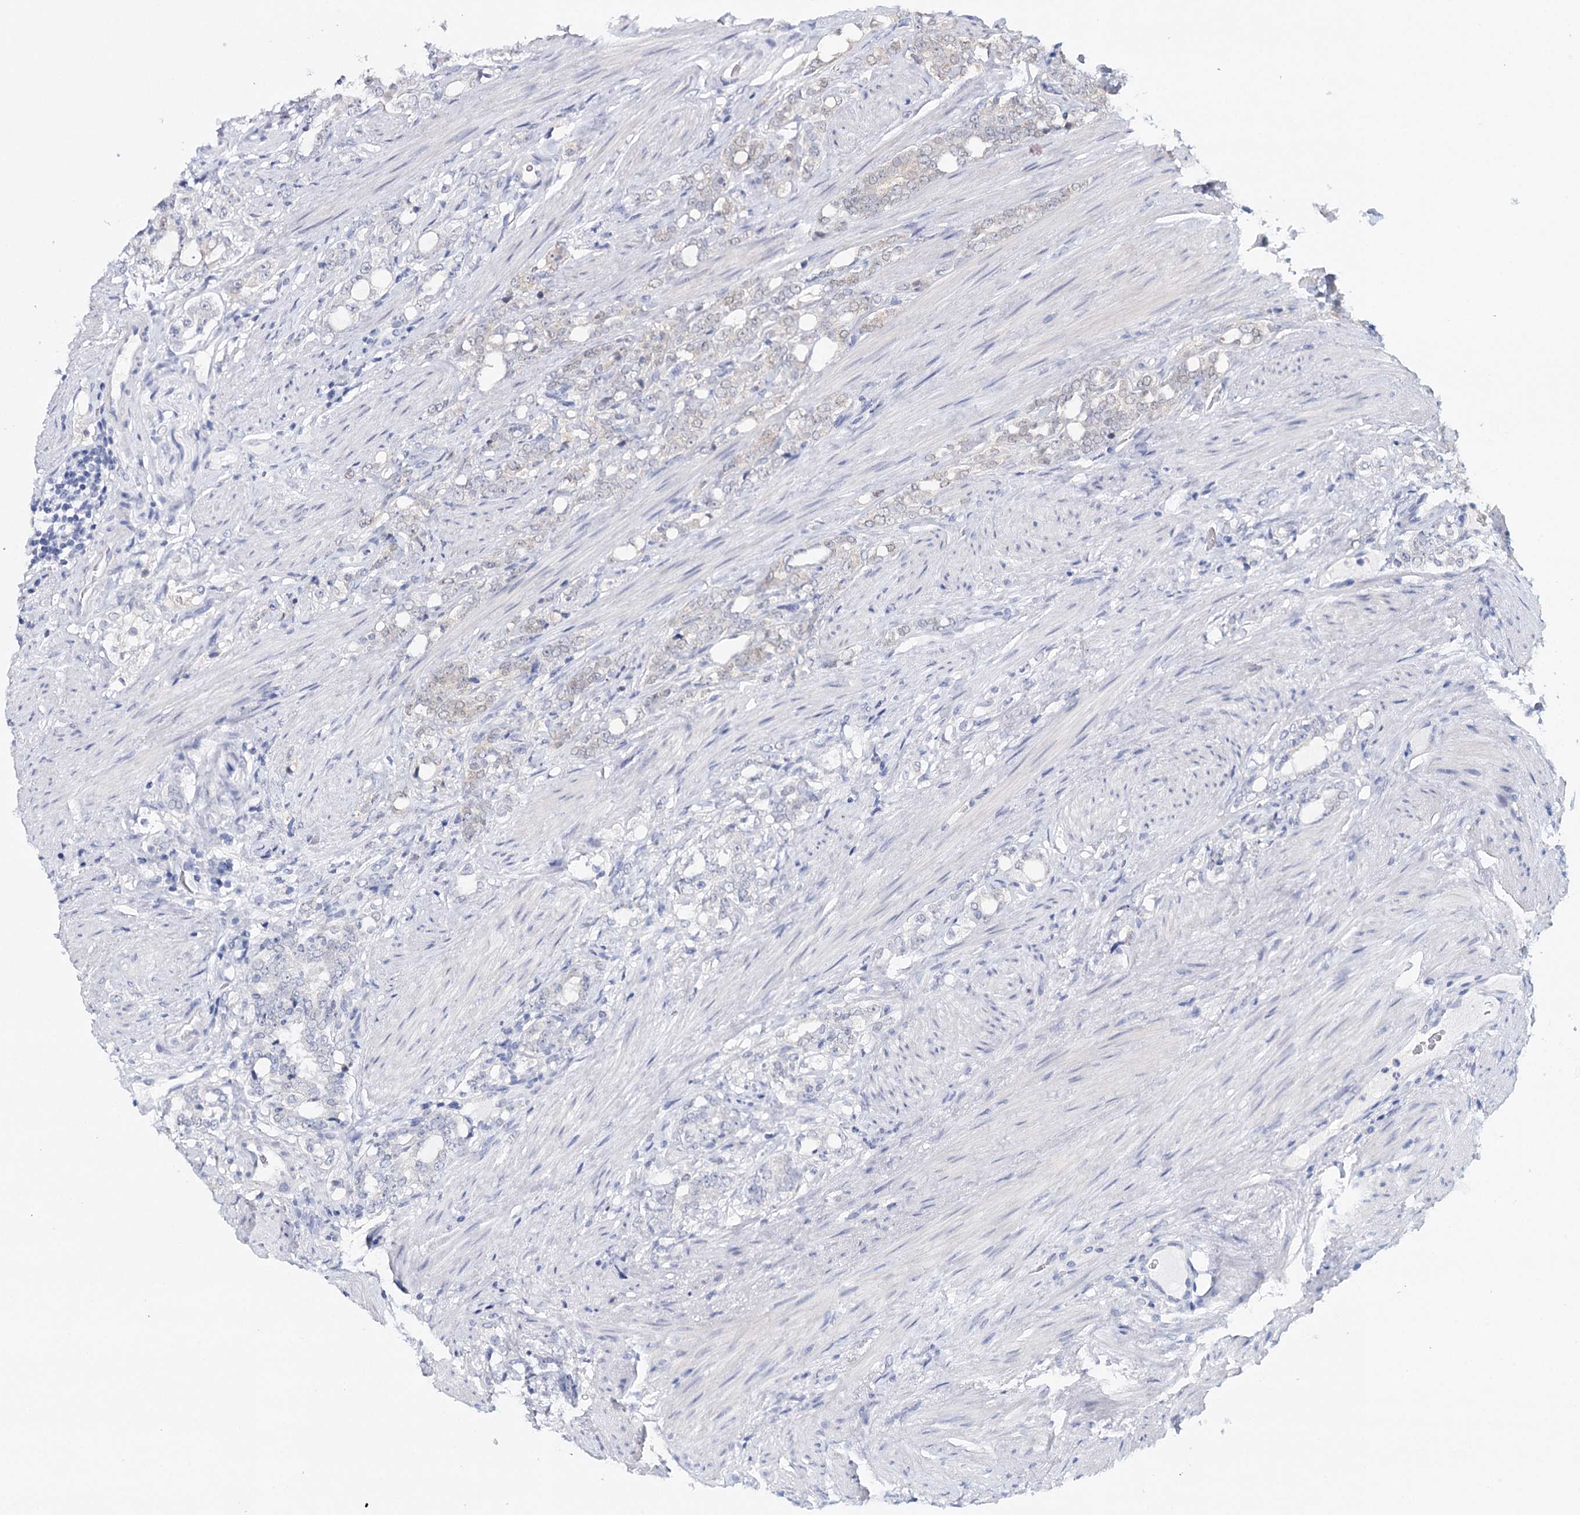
{"staining": {"intensity": "negative", "quantity": "none", "location": "none"}, "tissue": "prostate cancer", "cell_type": "Tumor cells", "image_type": "cancer", "snomed": [{"axis": "morphology", "description": "Adenocarcinoma, High grade"}, {"axis": "topography", "description": "Prostate"}], "caption": "Immunohistochemical staining of human prostate cancer exhibits no significant expression in tumor cells.", "gene": "HSPA4L", "patient": {"sex": "male", "age": 64}}